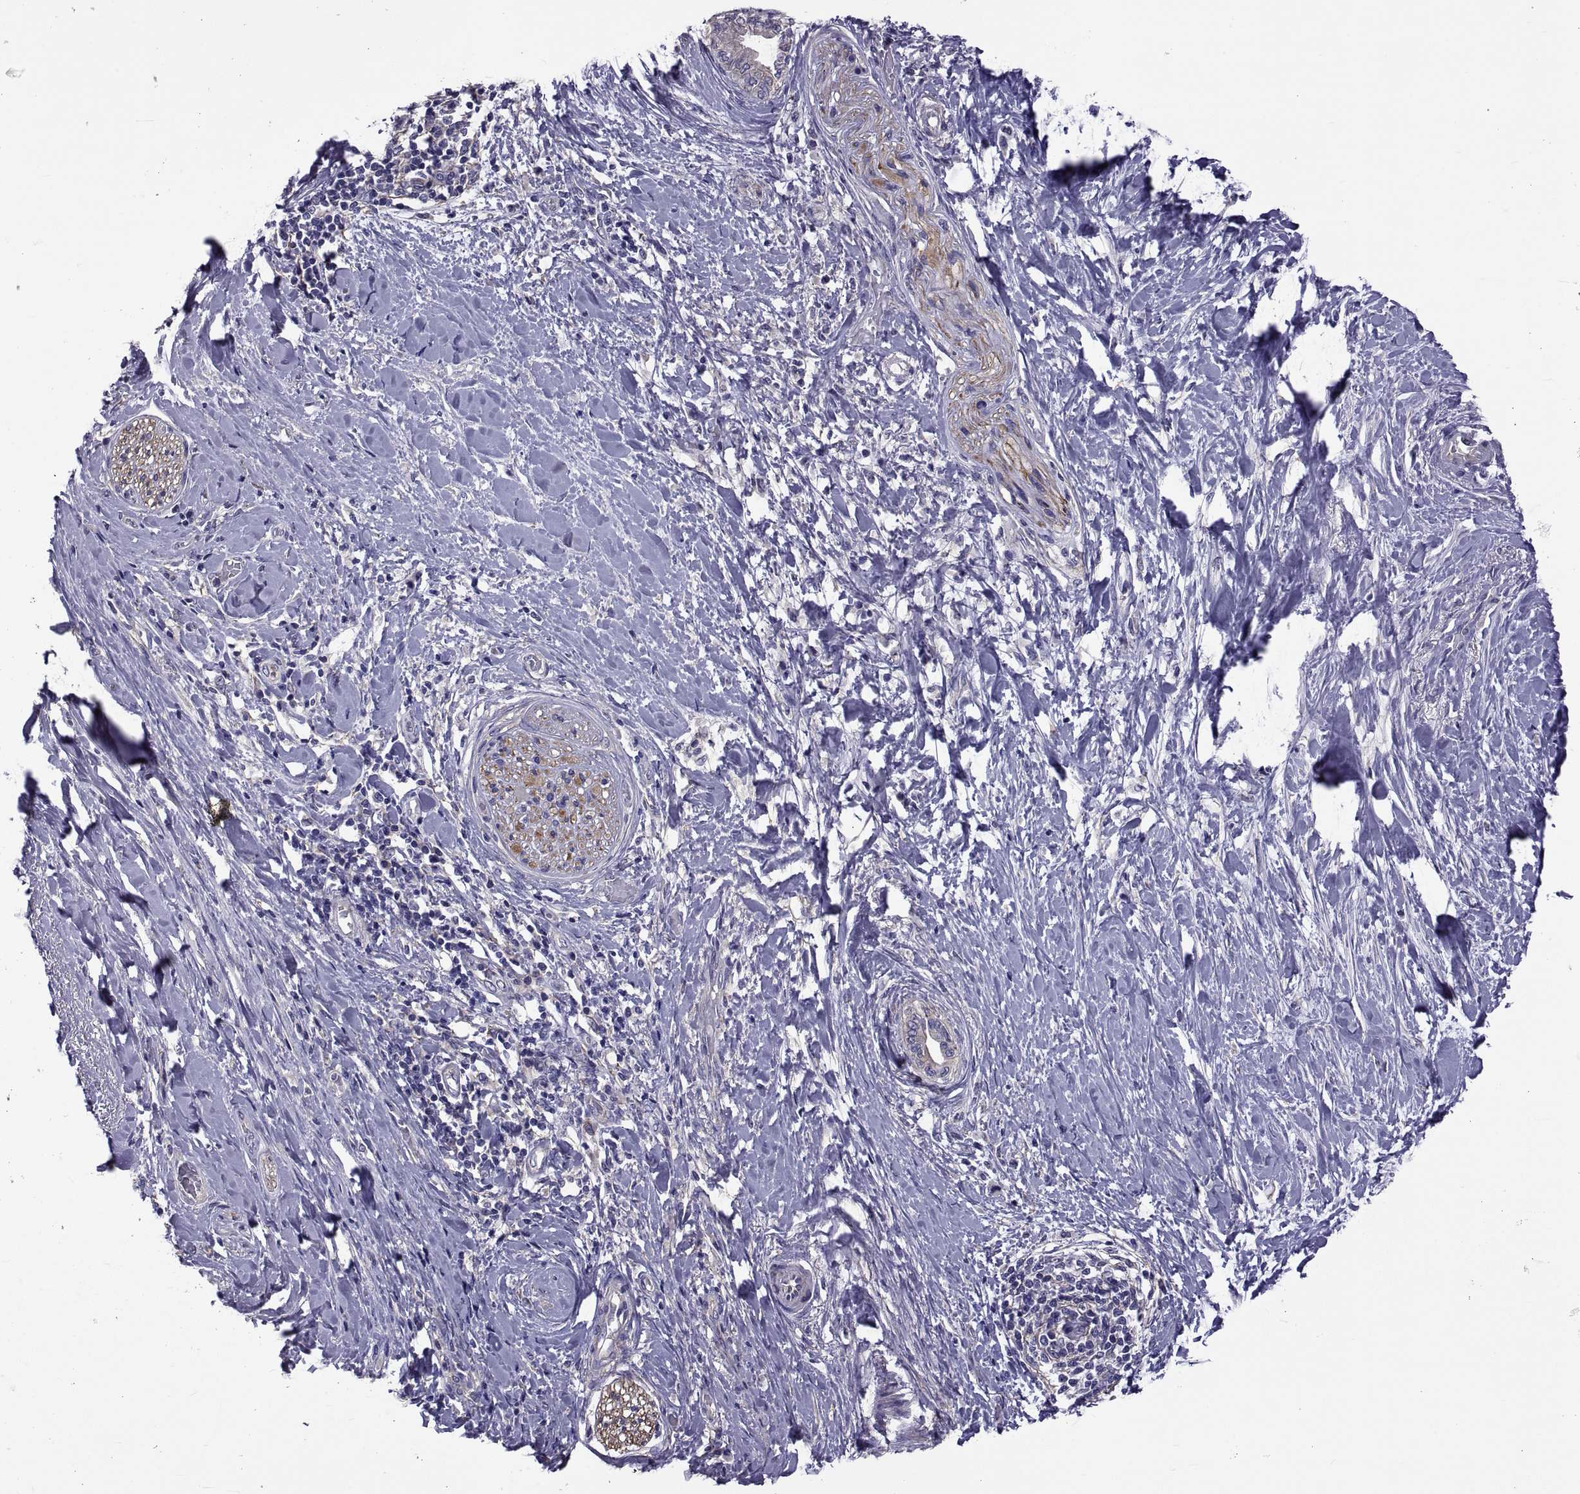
{"staining": {"intensity": "negative", "quantity": "none", "location": "none"}, "tissue": "pancreatic cancer", "cell_type": "Tumor cells", "image_type": "cancer", "snomed": [{"axis": "morphology", "description": "Normal tissue, NOS"}, {"axis": "morphology", "description": "Adenocarcinoma, NOS"}, {"axis": "topography", "description": "Pancreas"}, {"axis": "topography", "description": "Duodenum"}], "caption": "There is no significant staining in tumor cells of pancreatic cancer. (Stains: DAB immunohistochemistry (IHC) with hematoxylin counter stain, Microscopy: brightfield microscopy at high magnification).", "gene": "TMC3", "patient": {"sex": "female", "age": 60}}